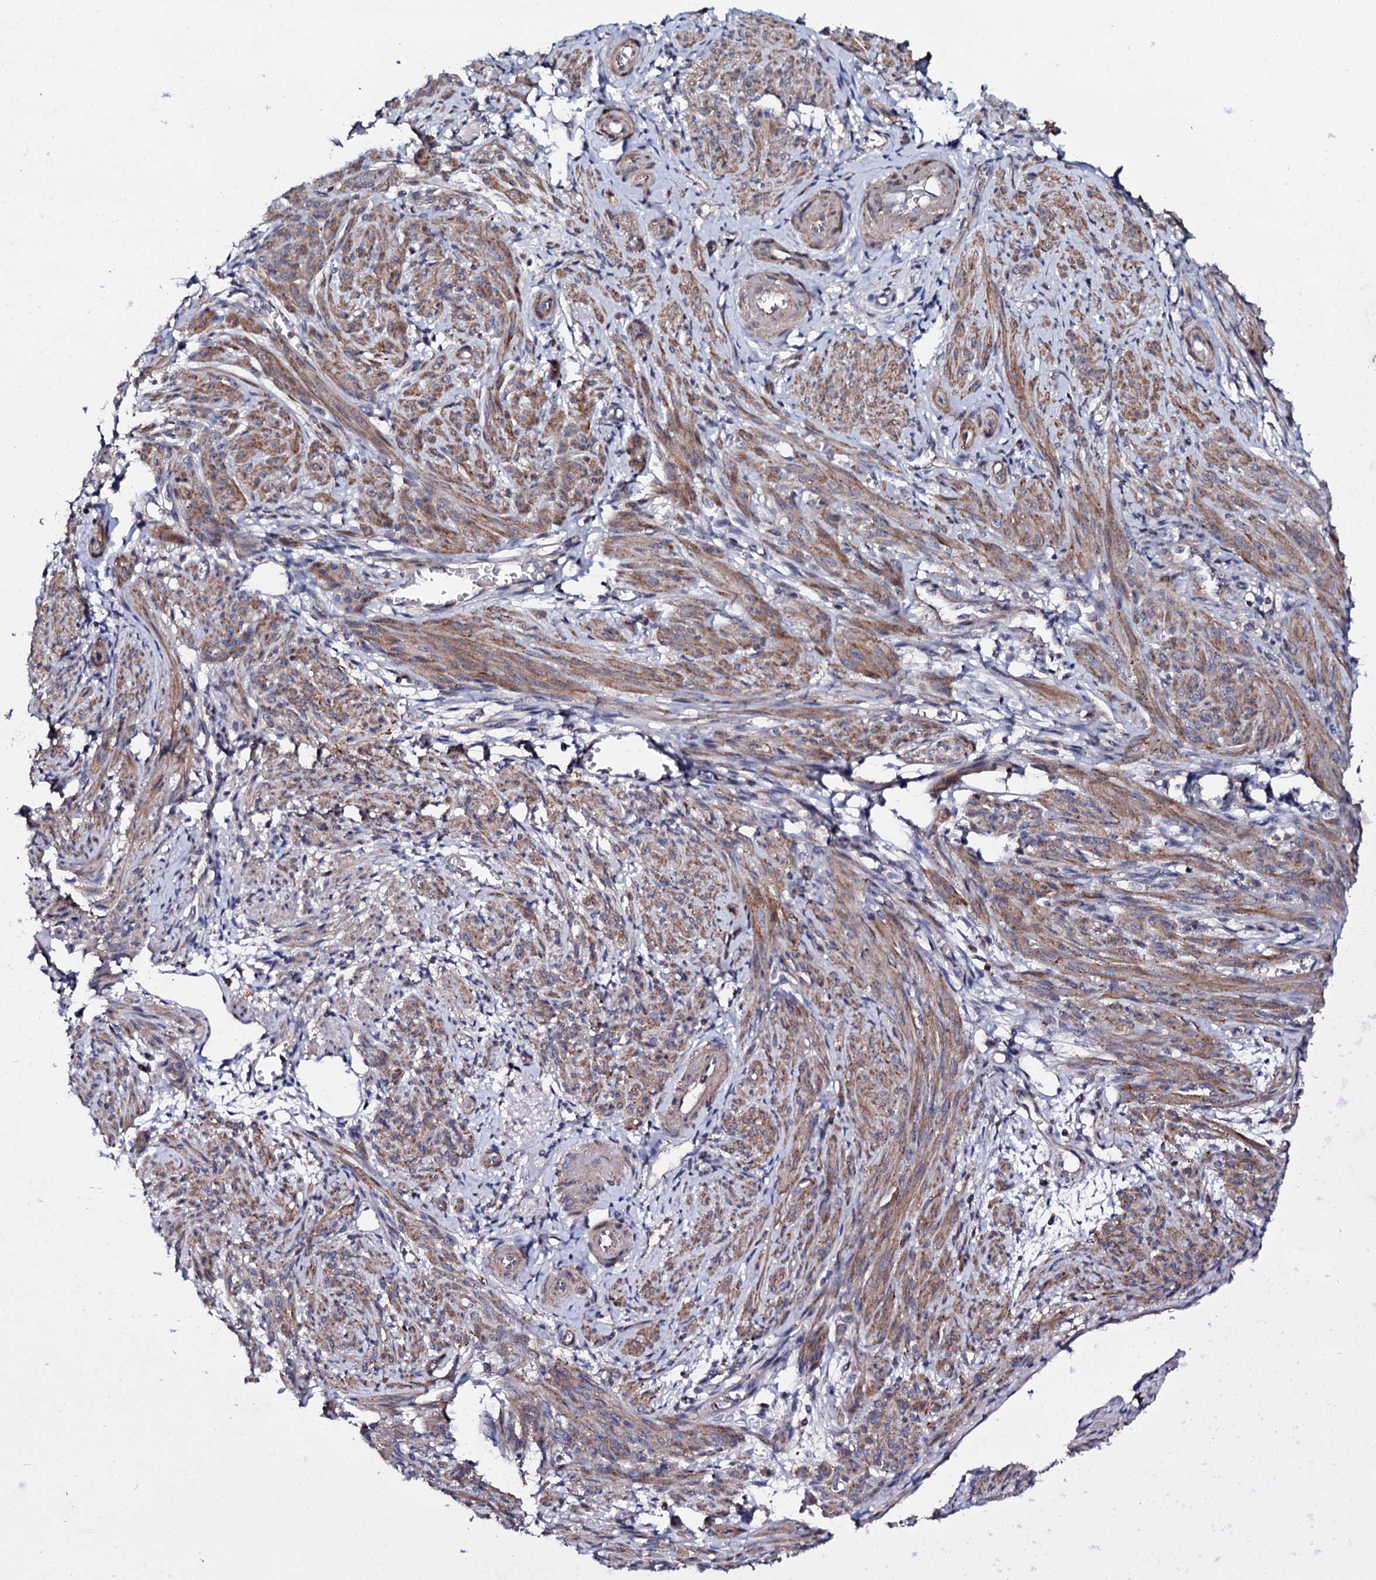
{"staining": {"intensity": "moderate", "quantity": "25%-75%", "location": "cytoplasmic/membranous"}, "tissue": "smooth muscle", "cell_type": "Smooth muscle cells", "image_type": "normal", "snomed": [{"axis": "morphology", "description": "Normal tissue, NOS"}, {"axis": "topography", "description": "Smooth muscle"}], "caption": "A photomicrograph of human smooth muscle stained for a protein displays moderate cytoplasmic/membranous brown staining in smooth muscle cells. The staining is performed using DAB brown chromogen to label protein expression. The nuclei are counter-stained blue using hematoxylin.", "gene": "GTPBP4", "patient": {"sex": "female", "age": 39}}